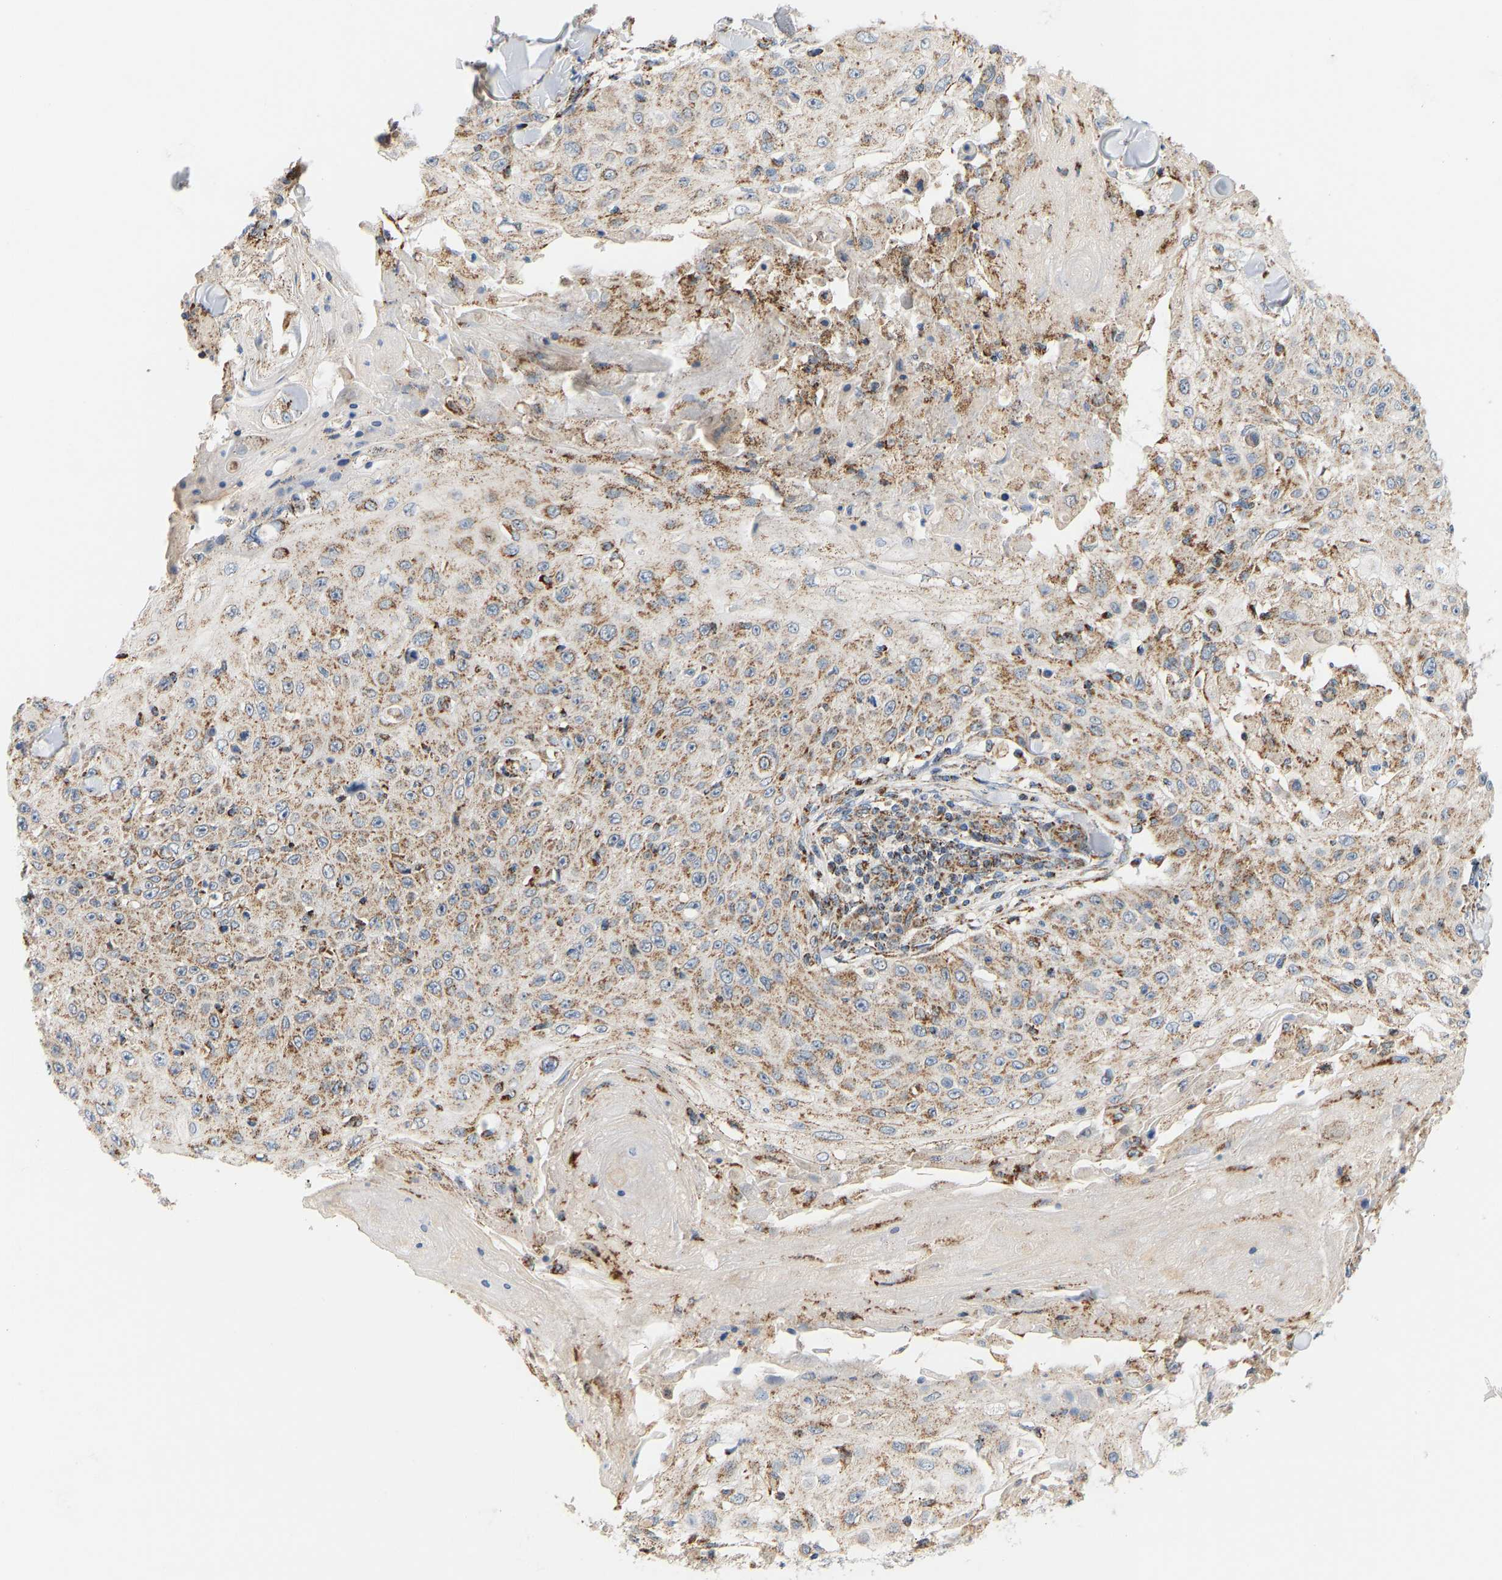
{"staining": {"intensity": "moderate", "quantity": ">75%", "location": "cytoplasmic/membranous"}, "tissue": "skin cancer", "cell_type": "Tumor cells", "image_type": "cancer", "snomed": [{"axis": "morphology", "description": "Squamous cell carcinoma, NOS"}, {"axis": "topography", "description": "Skin"}], "caption": "A micrograph showing moderate cytoplasmic/membranous positivity in about >75% of tumor cells in skin cancer (squamous cell carcinoma), as visualized by brown immunohistochemical staining.", "gene": "GPSM2", "patient": {"sex": "male", "age": 86}}